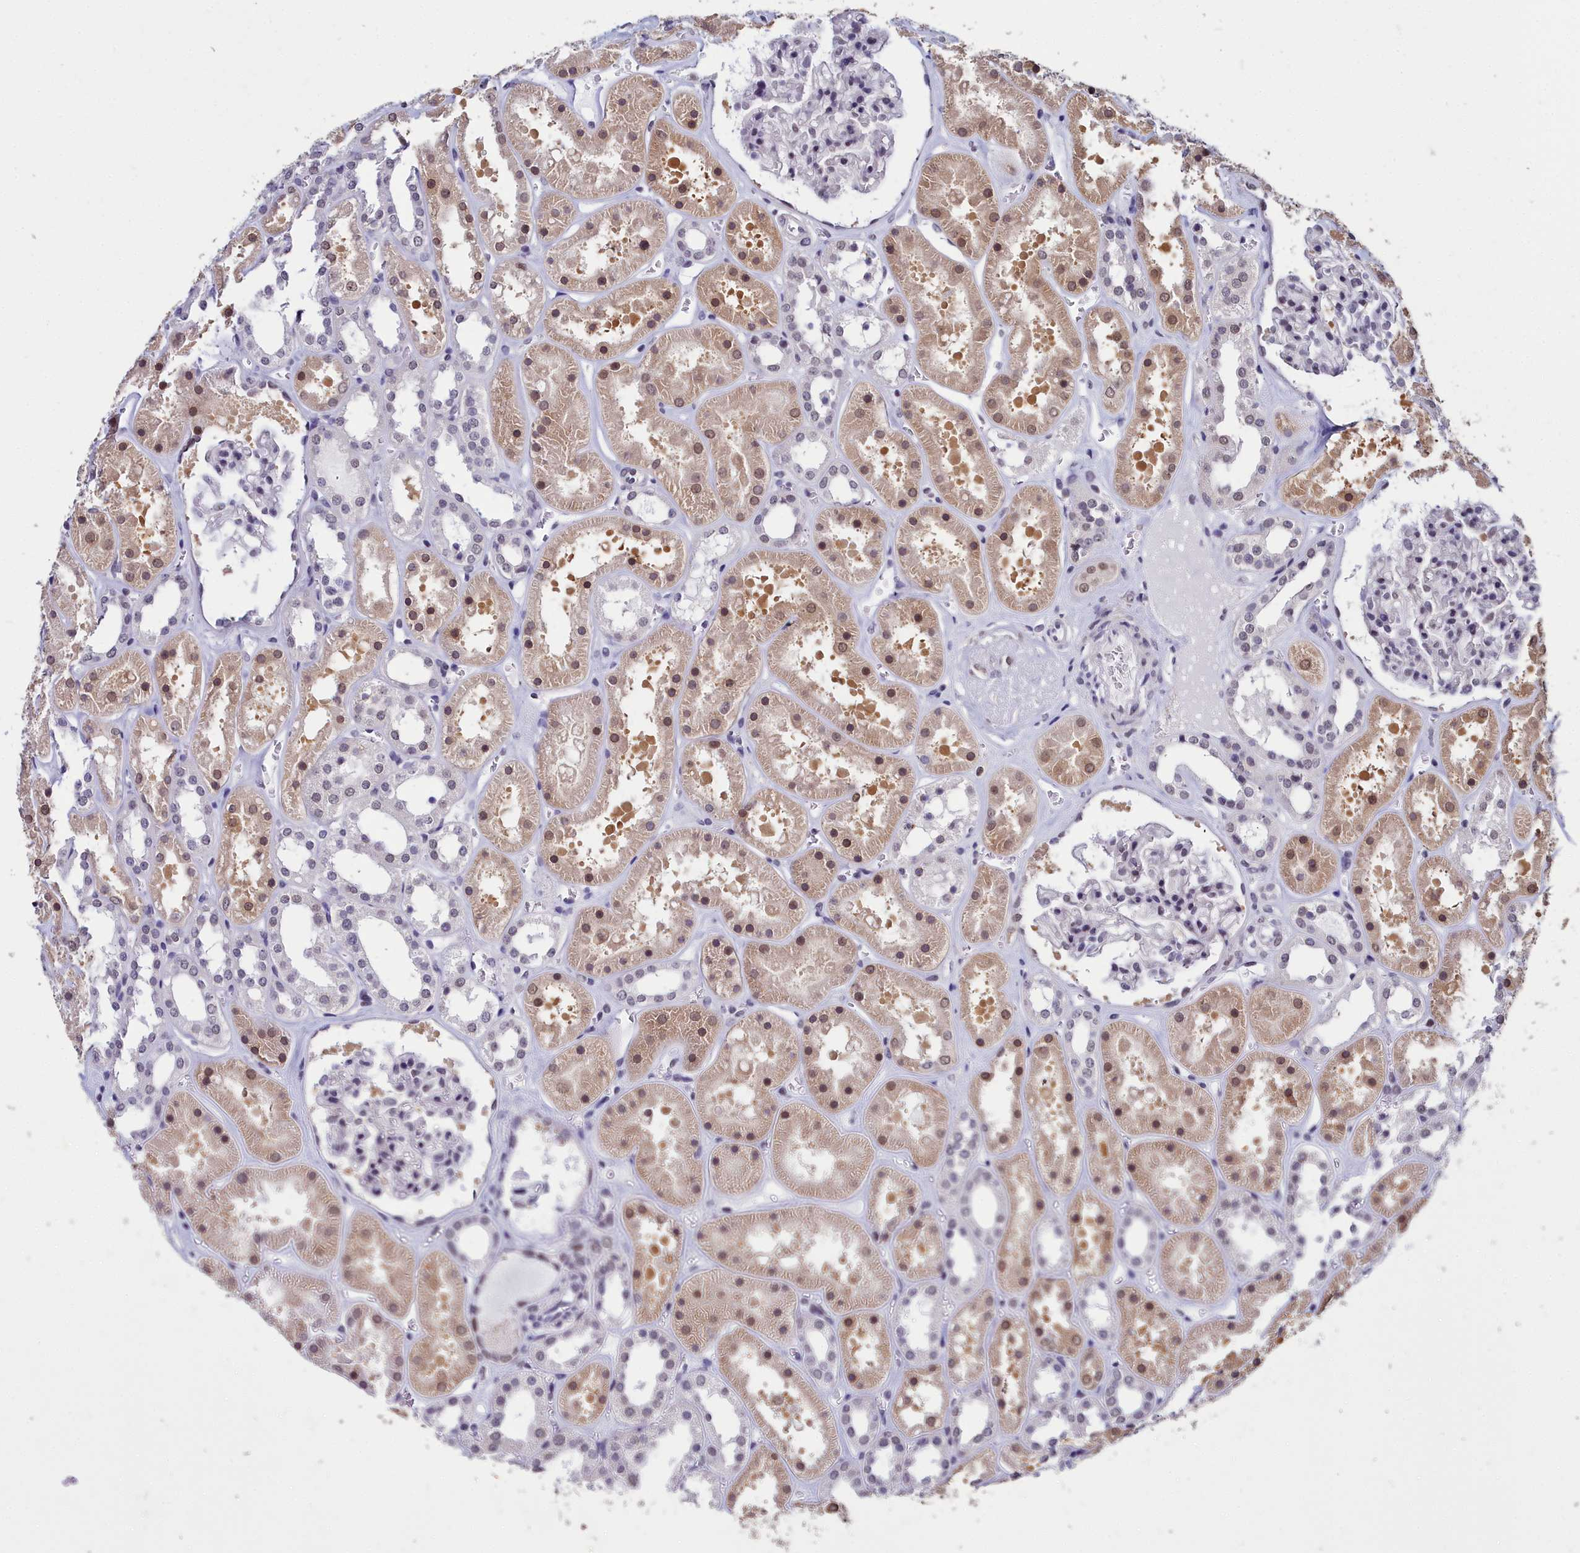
{"staining": {"intensity": "weak", "quantity": "<25%", "location": "nuclear"}, "tissue": "kidney", "cell_type": "Cells in glomeruli", "image_type": "normal", "snomed": [{"axis": "morphology", "description": "Normal tissue, NOS"}, {"axis": "topography", "description": "Kidney"}], "caption": "The histopathology image demonstrates no significant expression in cells in glomeruli of kidney.", "gene": "CCDC97", "patient": {"sex": "female", "age": 41}}